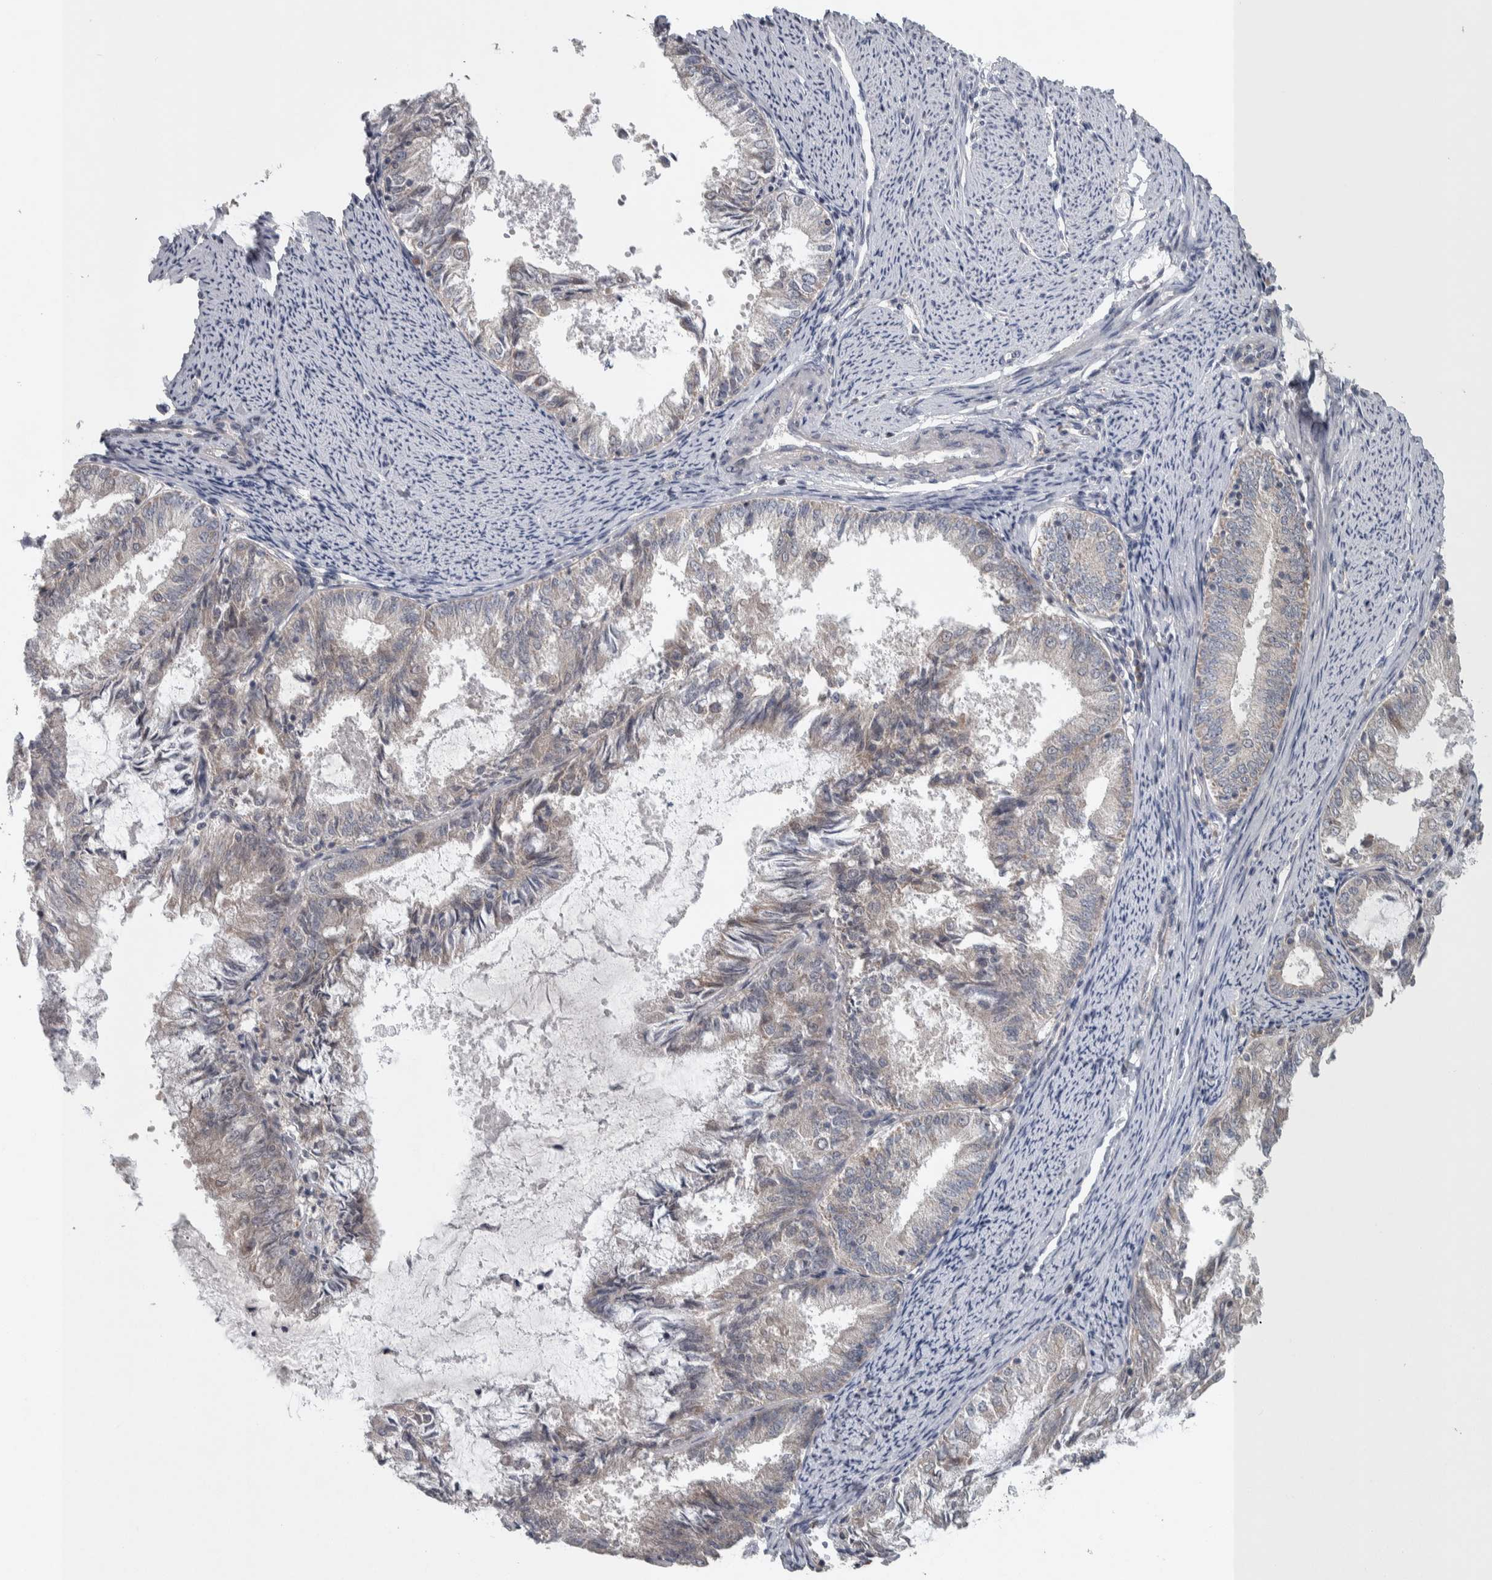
{"staining": {"intensity": "negative", "quantity": "none", "location": "none"}, "tissue": "endometrial cancer", "cell_type": "Tumor cells", "image_type": "cancer", "snomed": [{"axis": "morphology", "description": "Adenocarcinoma, NOS"}, {"axis": "topography", "description": "Endometrium"}], "caption": "Human endometrial adenocarcinoma stained for a protein using immunohistochemistry demonstrates no staining in tumor cells.", "gene": "SRP68", "patient": {"sex": "female", "age": 57}}